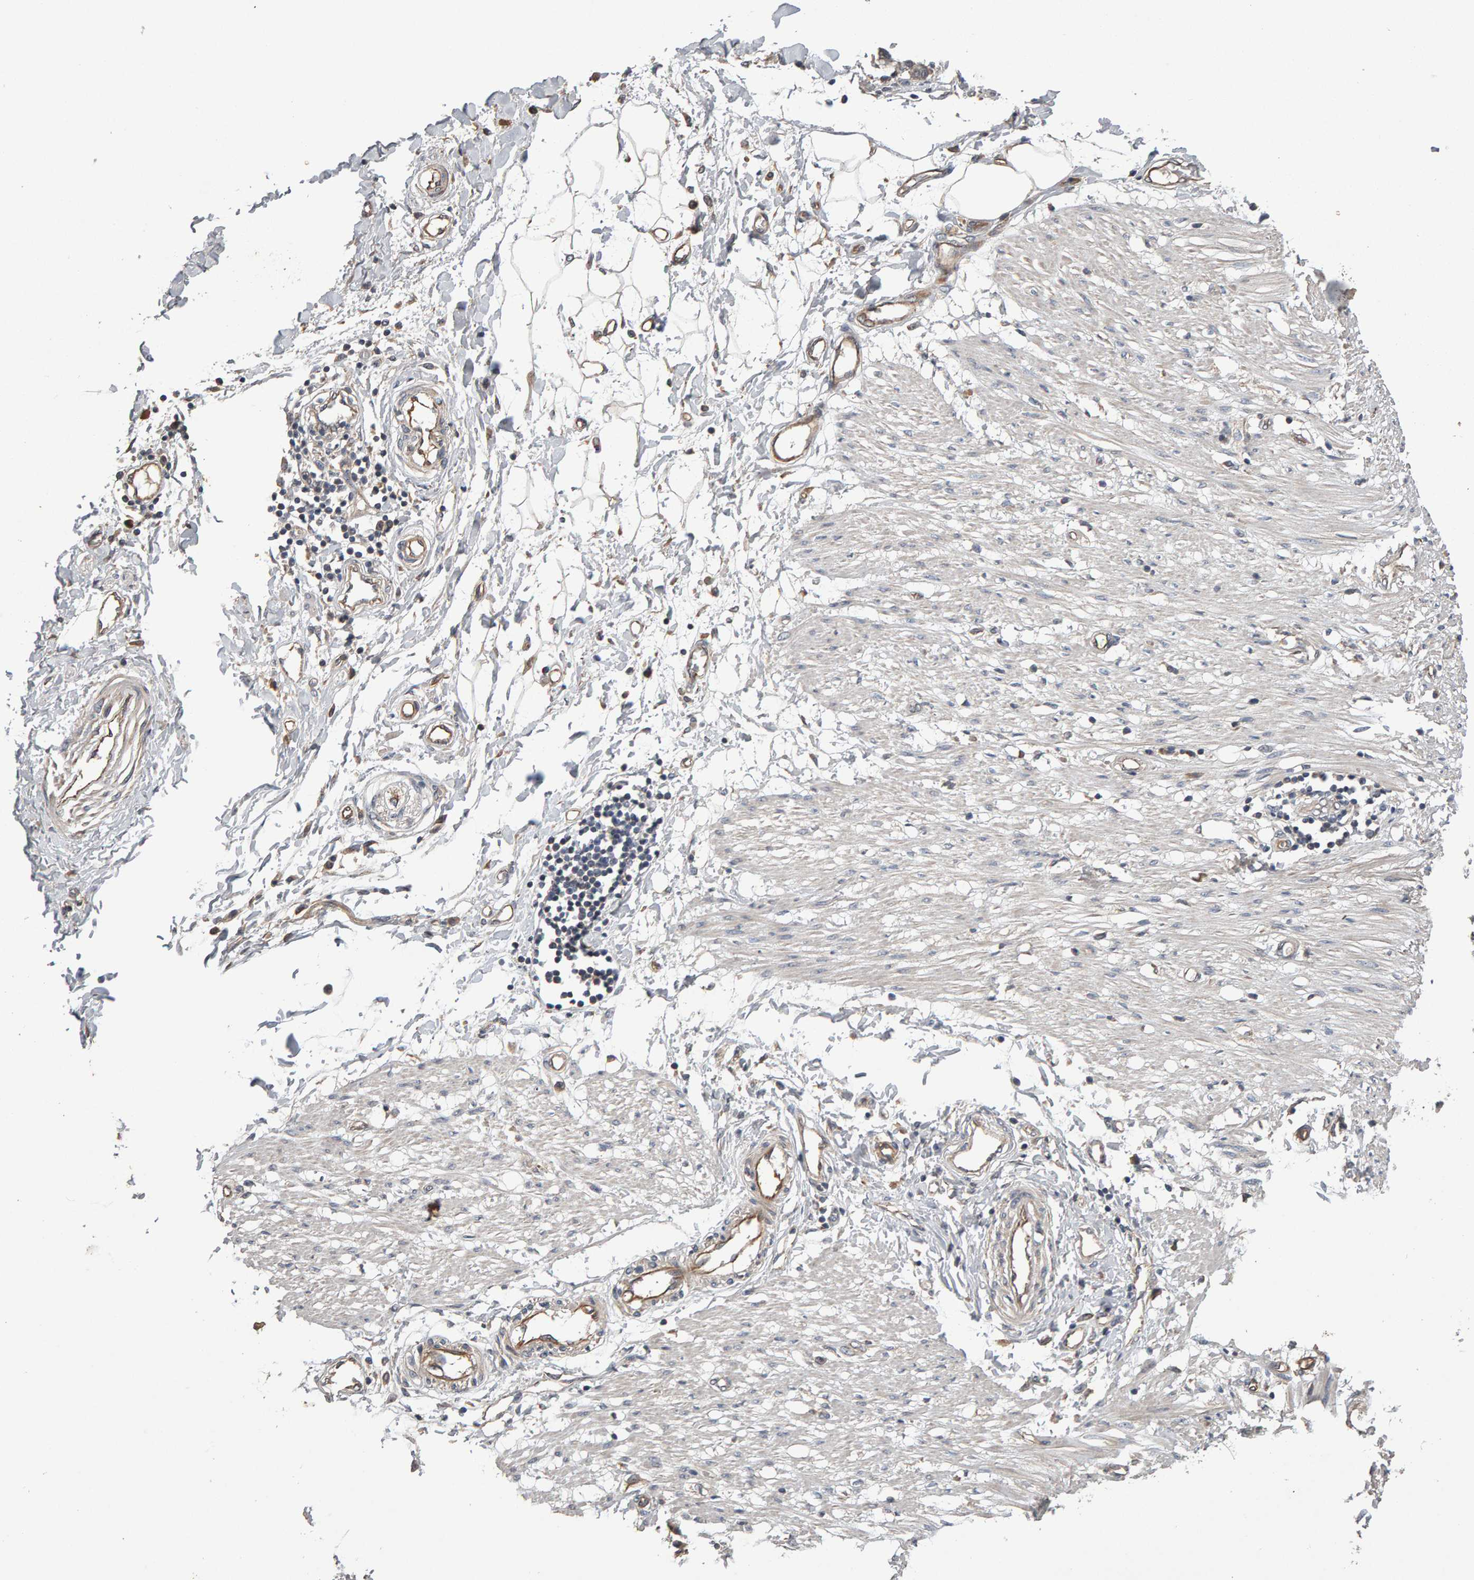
{"staining": {"intensity": "moderate", "quantity": ">75%", "location": "cytoplasmic/membranous"}, "tissue": "adipose tissue", "cell_type": "Adipocytes", "image_type": "normal", "snomed": [{"axis": "morphology", "description": "Normal tissue, NOS"}, {"axis": "morphology", "description": "Adenocarcinoma, NOS"}, {"axis": "topography", "description": "Colon"}, {"axis": "topography", "description": "Peripheral nerve tissue"}], "caption": "Normal adipose tissue demonstrates moderate cytoplasmic/membranous staining in about >75% of adipocytes.", "gene": "COASY", "patient": {"sex": "male", "age": 14}}